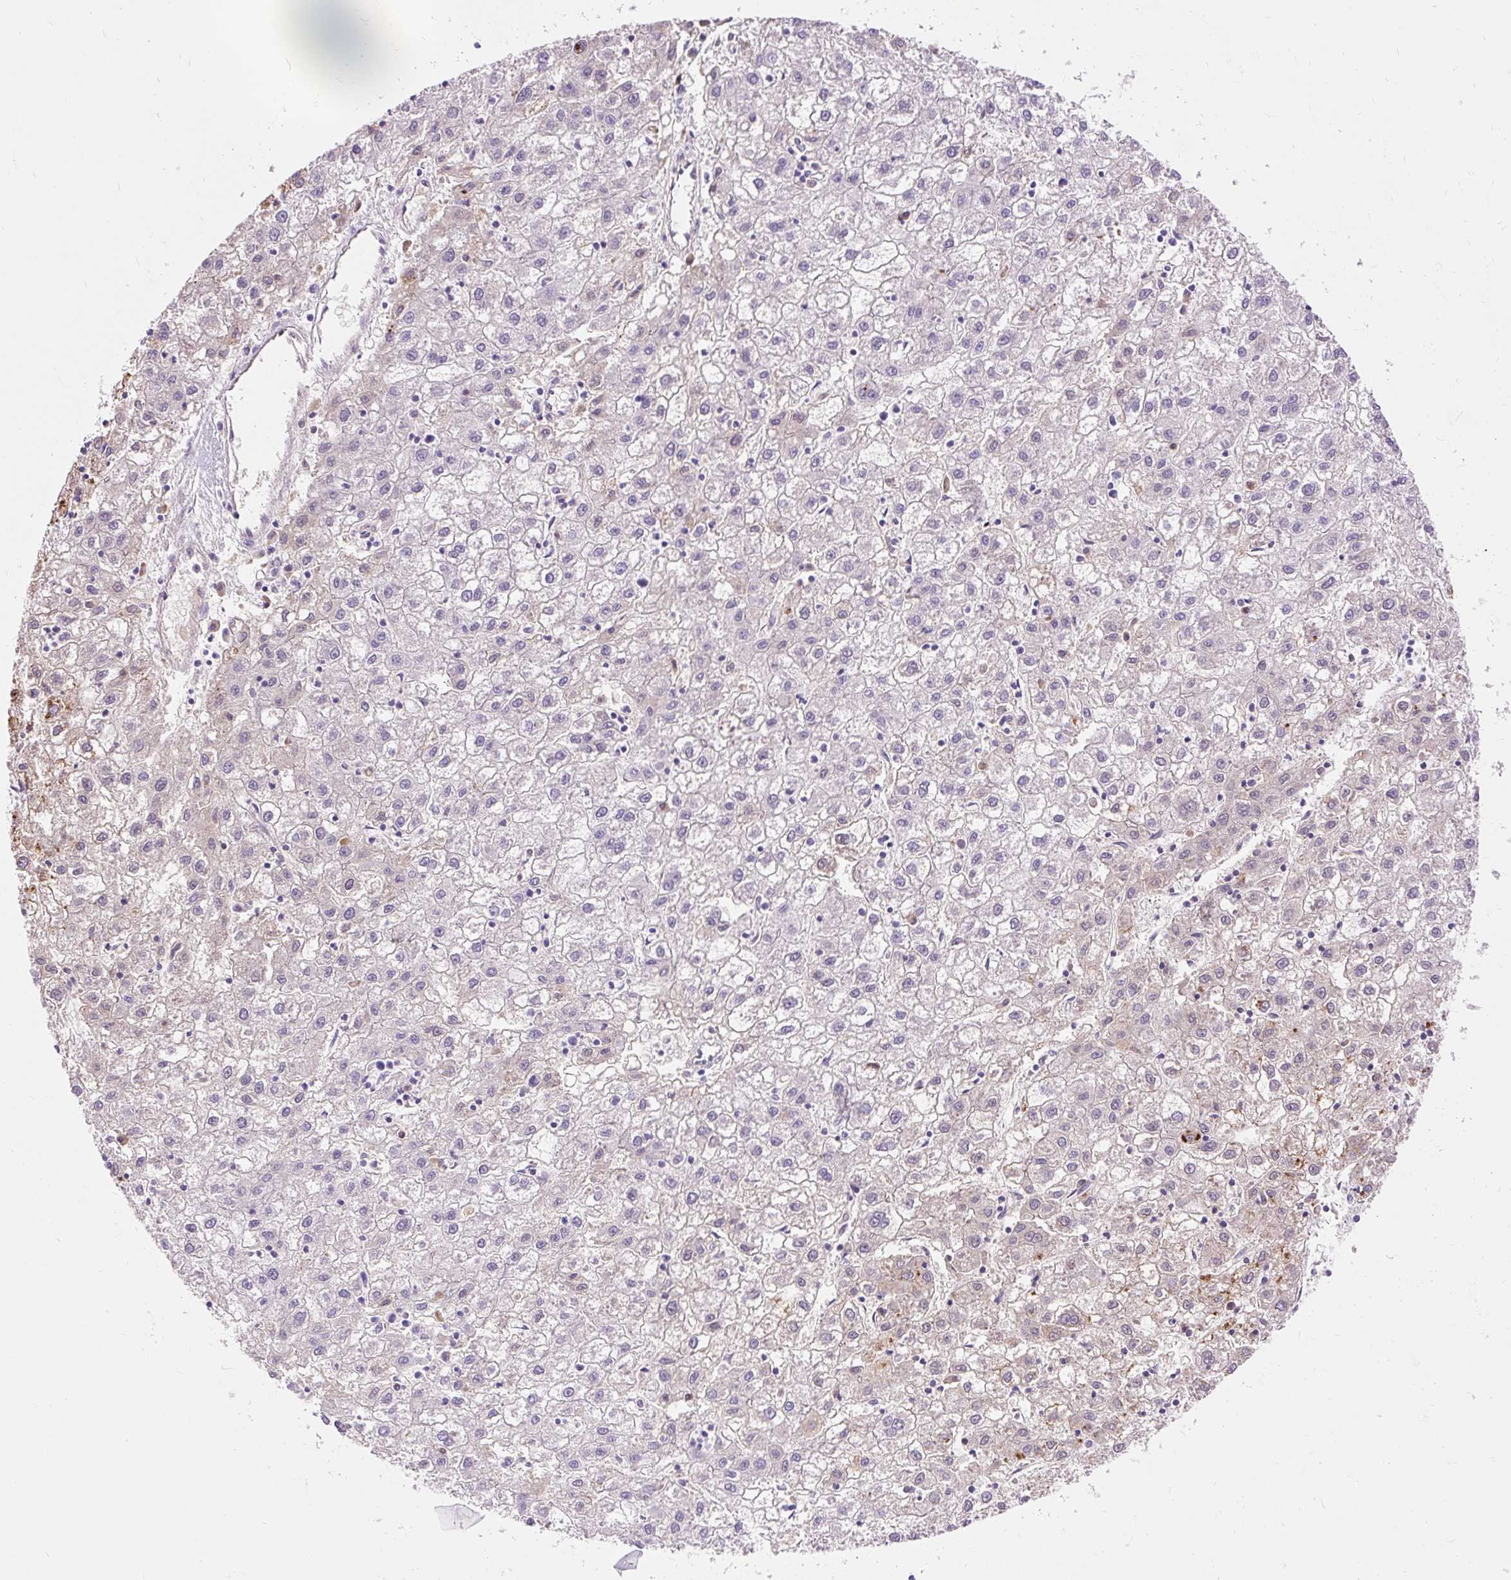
{"staining": {"intensity": "weak", "quantity": "<25%", "location": "cytoplasmic/membranous"}, "tissue": "liver cancer", "cell_type": "Tumor cells", "image_type": "cancer", "snomed": [{"axis": "morphology", "description": "Carcinoma, Hepatocellular, NOS"}, {"axis": "topography", "description": "Liver"}], "caption": "Immunohistochemistry (IHC) of hepatocellular carcinoma (liver) exhibits no expression in tumor cells.", "gene": "TMEM150C", "patient": {"sex": "male", "age": 72}}